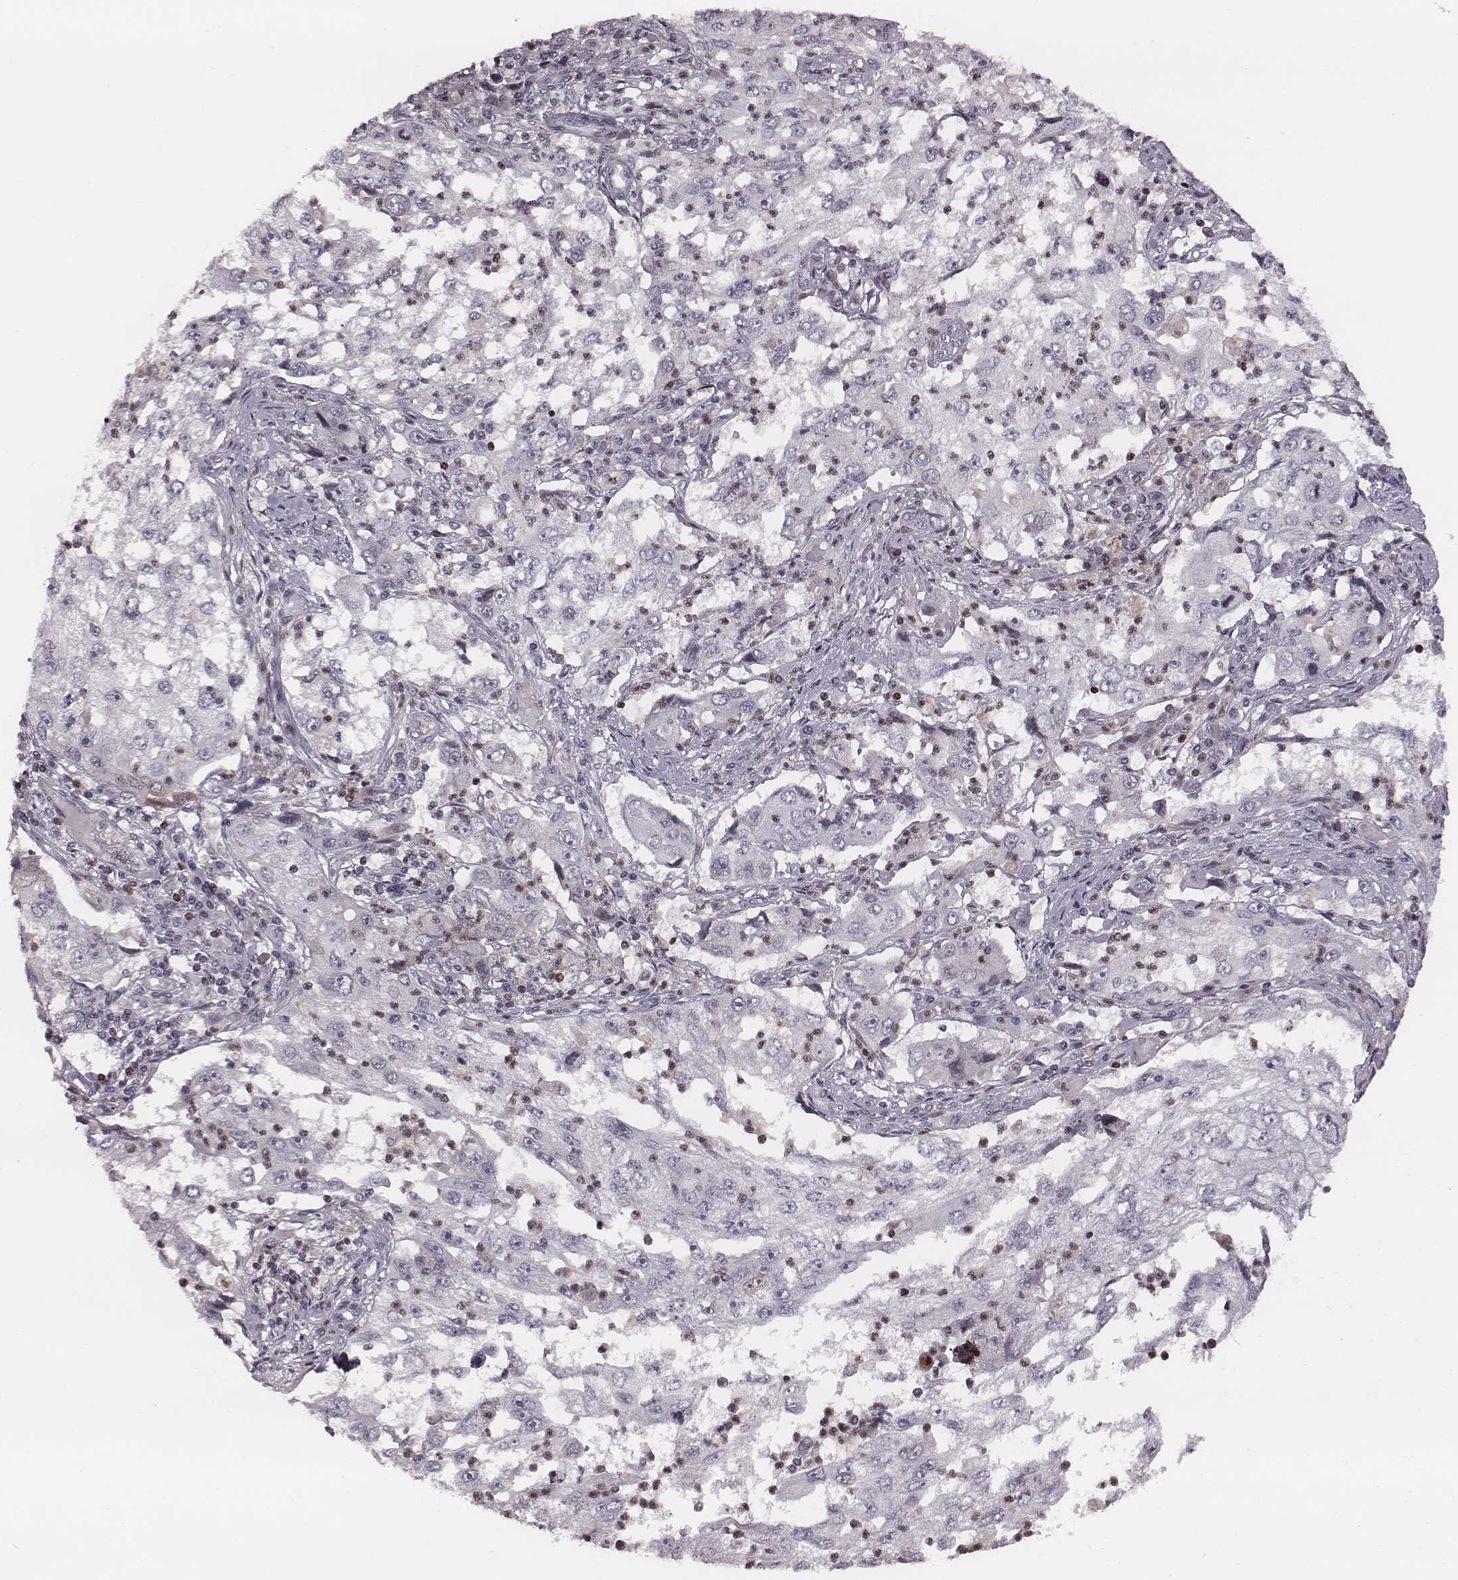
{"staining": {"intensity": "negative", "quantity": "none", "location": "none"}, "tissue": "cervical cancer", "cell_type": "Tumor cells", "image_type": "cancer", "snomed": [{"axis": "morphology", "description": "Squamous cell carcinoma, NOS"}, {"axis": "topography", "description": "Cervix"}], "caption": "An immunohistochemistry image of squamous cell carcinoma (cervical) is shown. There is no staining in tumor cells of squamous cell carcinoma (cervical).", "gene": "NDC1", "patient": {"sex": "female", "age": 36}}